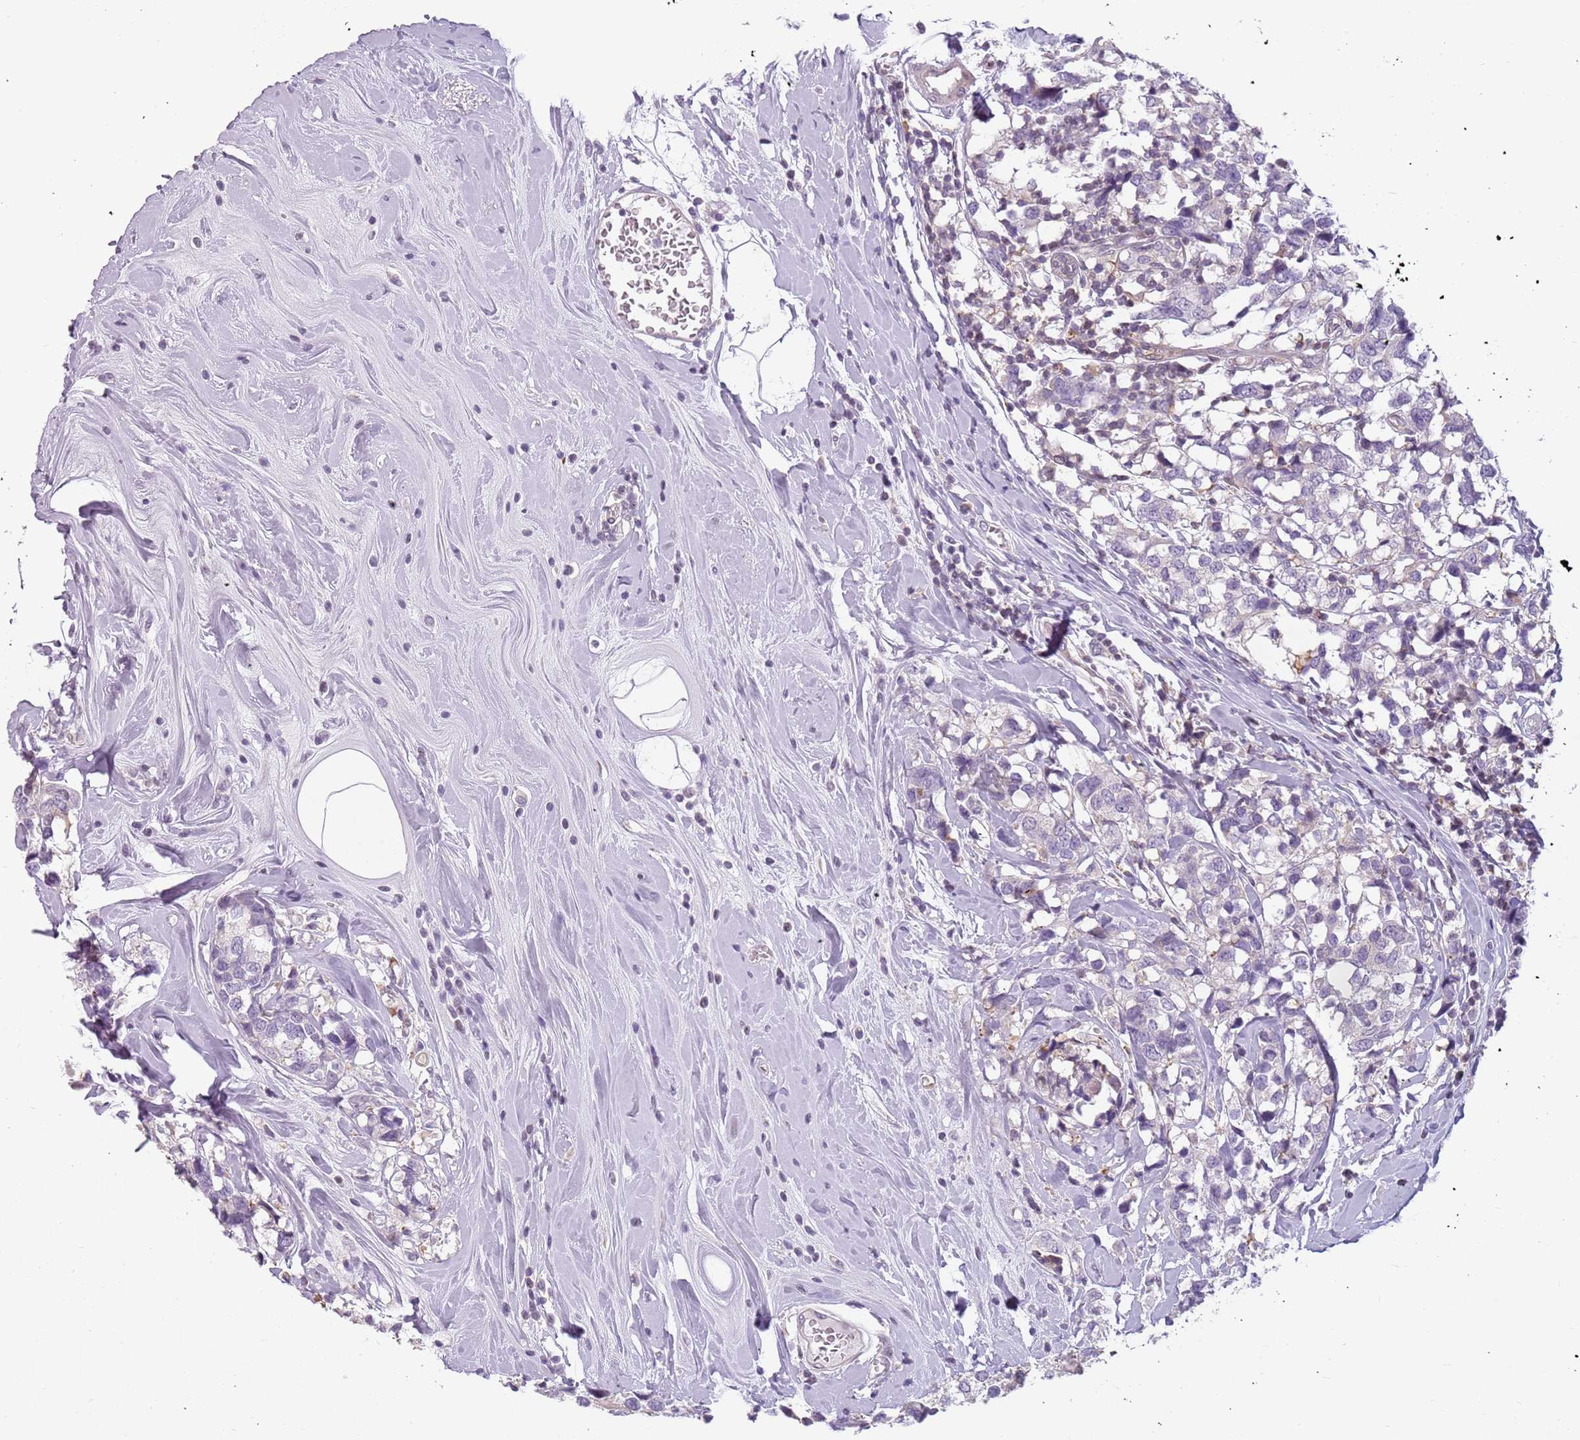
{"staining": {"intensity": "negative", "quantity": "none", "location": "none"}, "tissue": "breast cancer", "cell_type": "Tumor cells", "image_type": "cancer", "snomed": [{"axis": "morphology", "description": "Lobular carcinoma"}, {"axis": "topography", "description": "Breast"}], "caption": "This photomicrograph is of breast cancer stained with IHC to label a protein in brown with the nuclei are counter-stained blue. There is no staining in tumor cells.", "gene": "DEFB116", "patient": {"sex": "female", "age": 59}}